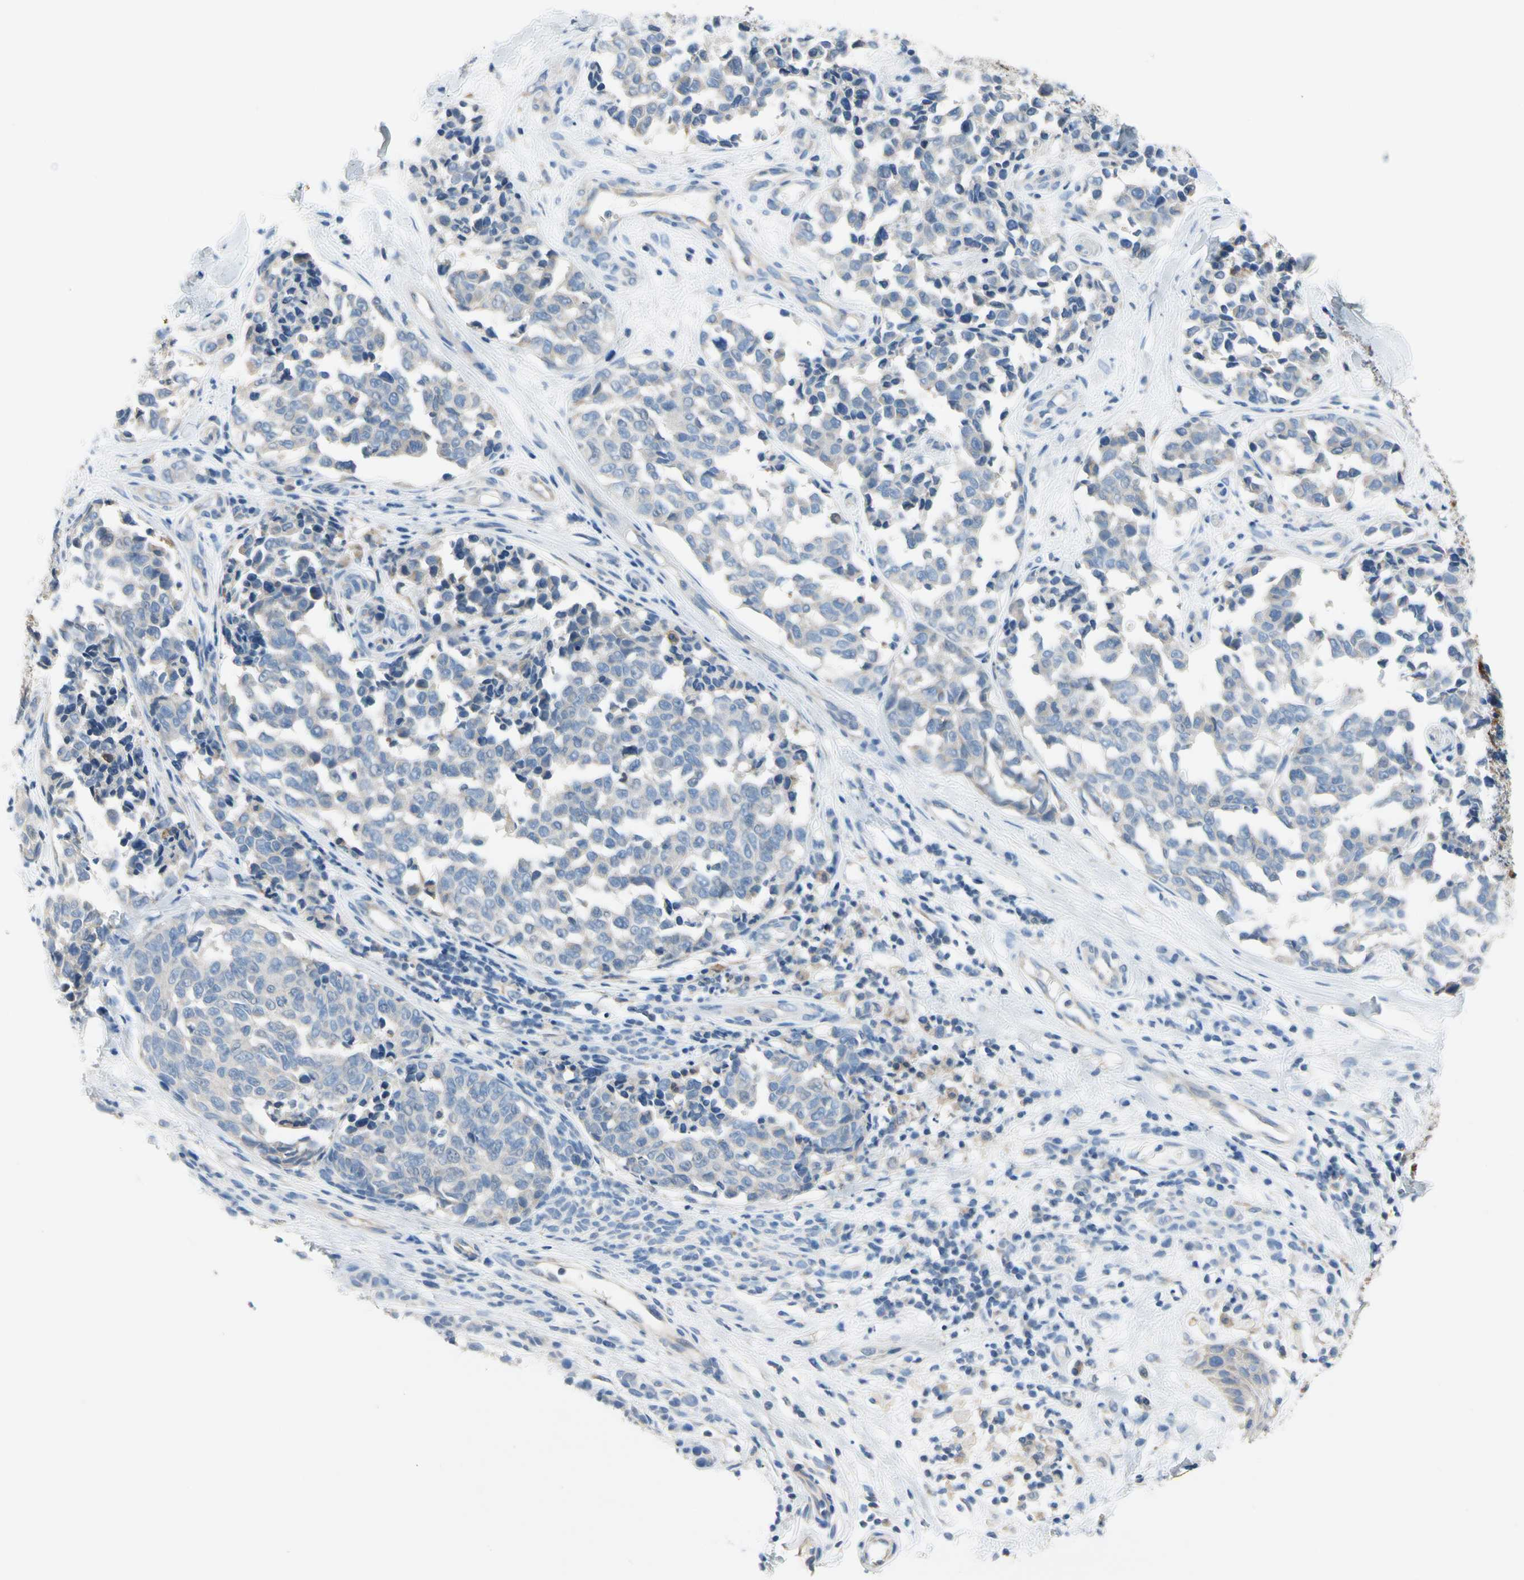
{"staining": {"intensity": "negative", "quantity": "none", "location": "none"}, "tissue": "melanoma", "cell_type": "Tumor cells", "image_type": "cancer", "snomed": [{"axis": "morphology", "description": "Malignant melanoma, NOS"}, {"axis": "topography", "description": "Skin"}], "caption": "A high-resolution image shows IHC staining of malignant melanoma, which exhibits no significant positivity in tumor cells.", "gene": "STXBP1", "patient": {"sex": "female", "age": 64}}